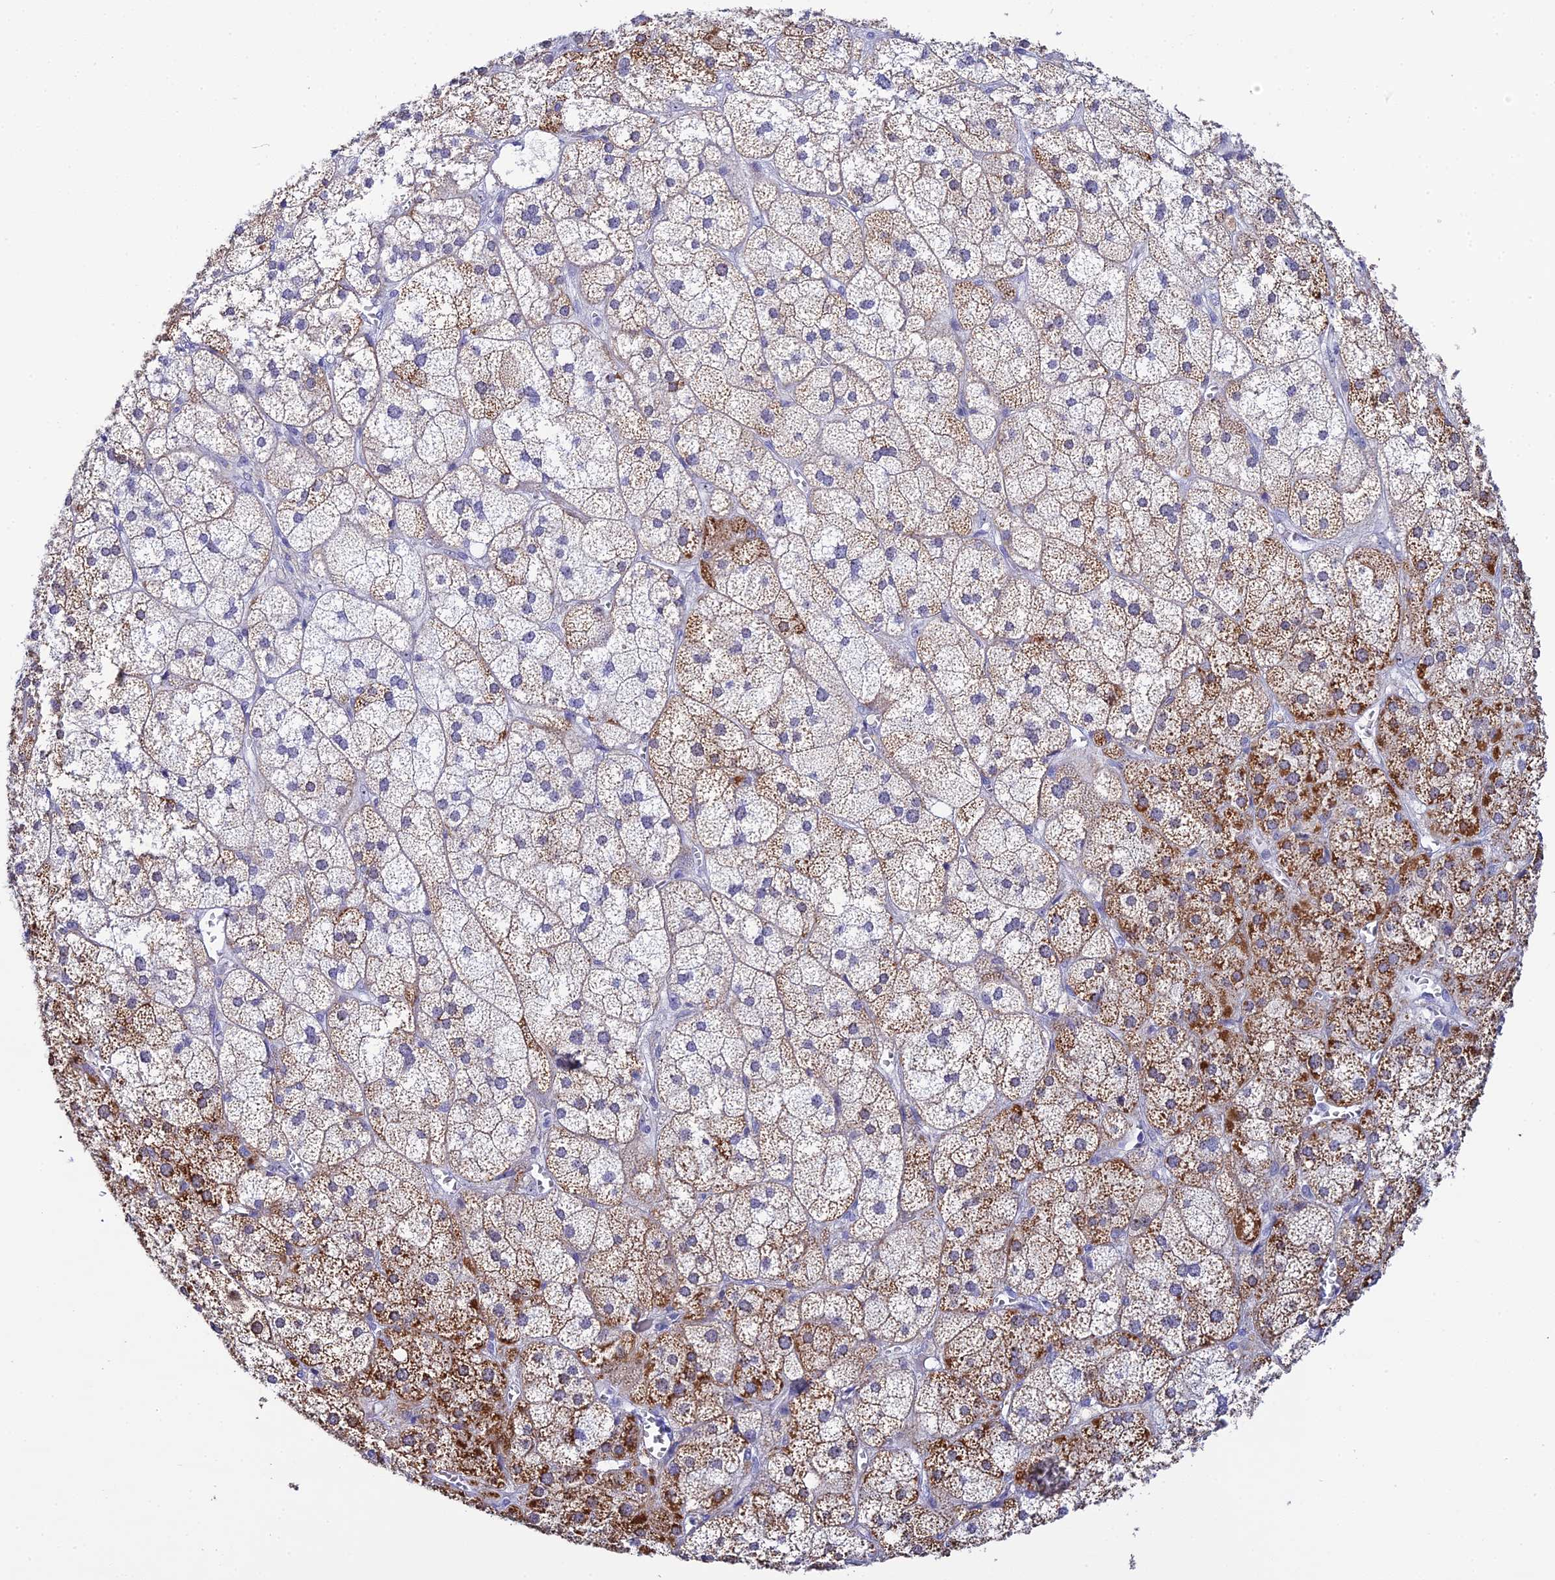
{"staining": {"intensity": "moderate", "quantity": "25%-75%", "location": "cytoplasmic/membranous"}, "tissue": "adrenal gland", "cell_type": "Glandular cells", "image_type": "normal", "snomed": [{"axis": "morphology", "description": "Normal tissue, NOS"}, {"axis": "topography", "description": "Adrenal gland"}], "caption": "Immunohistochemical staining of benign human adrenal gland displays 25%-75% levels of moderate cytoplasmic/membranous protein expression in approximately 25%-75% of glandular cells. (DAB IHC, brown staining for protein, blue staining for nuclei).", "gene": "PLPP4", "patient": {"sex": "female", "age": 61}}